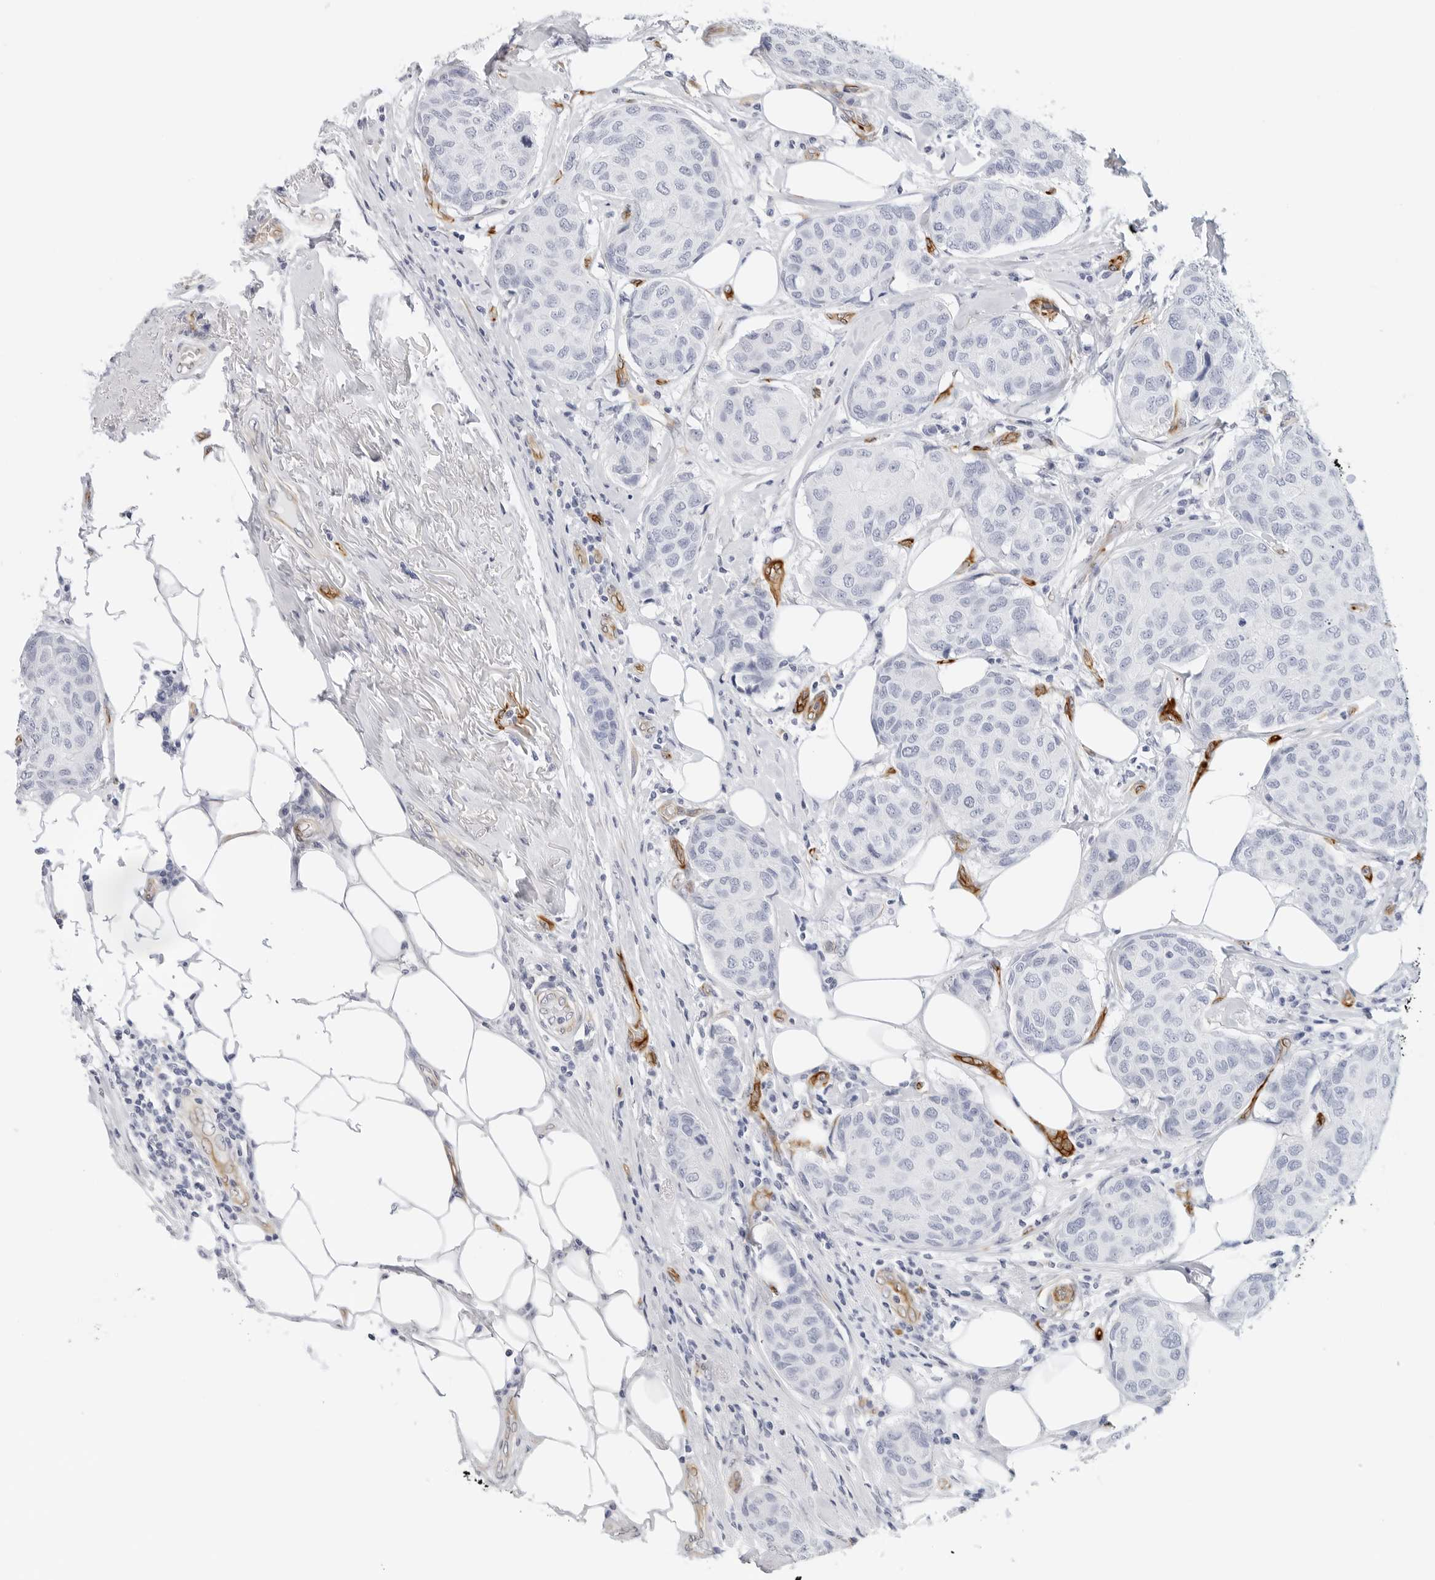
{"staining": {"intensity": "negative", "quantity": "none", "location": "none"}, "tissue": "breast cancer", "cell_type": "Tumor cells", "image_type": "cancer", "snomed": [{"axis": "morphology", "description": "Duct carcinoma"}, {"axis": "topography", "description": "Breast"}], "caption": "Immunohistochemistry histopathology image of human breast intraductal carcinoma stained for a protein (brown), which displays no staining in tumor cells.", "gene": "NES", "patient": {"sex": "female", "age": 80}}